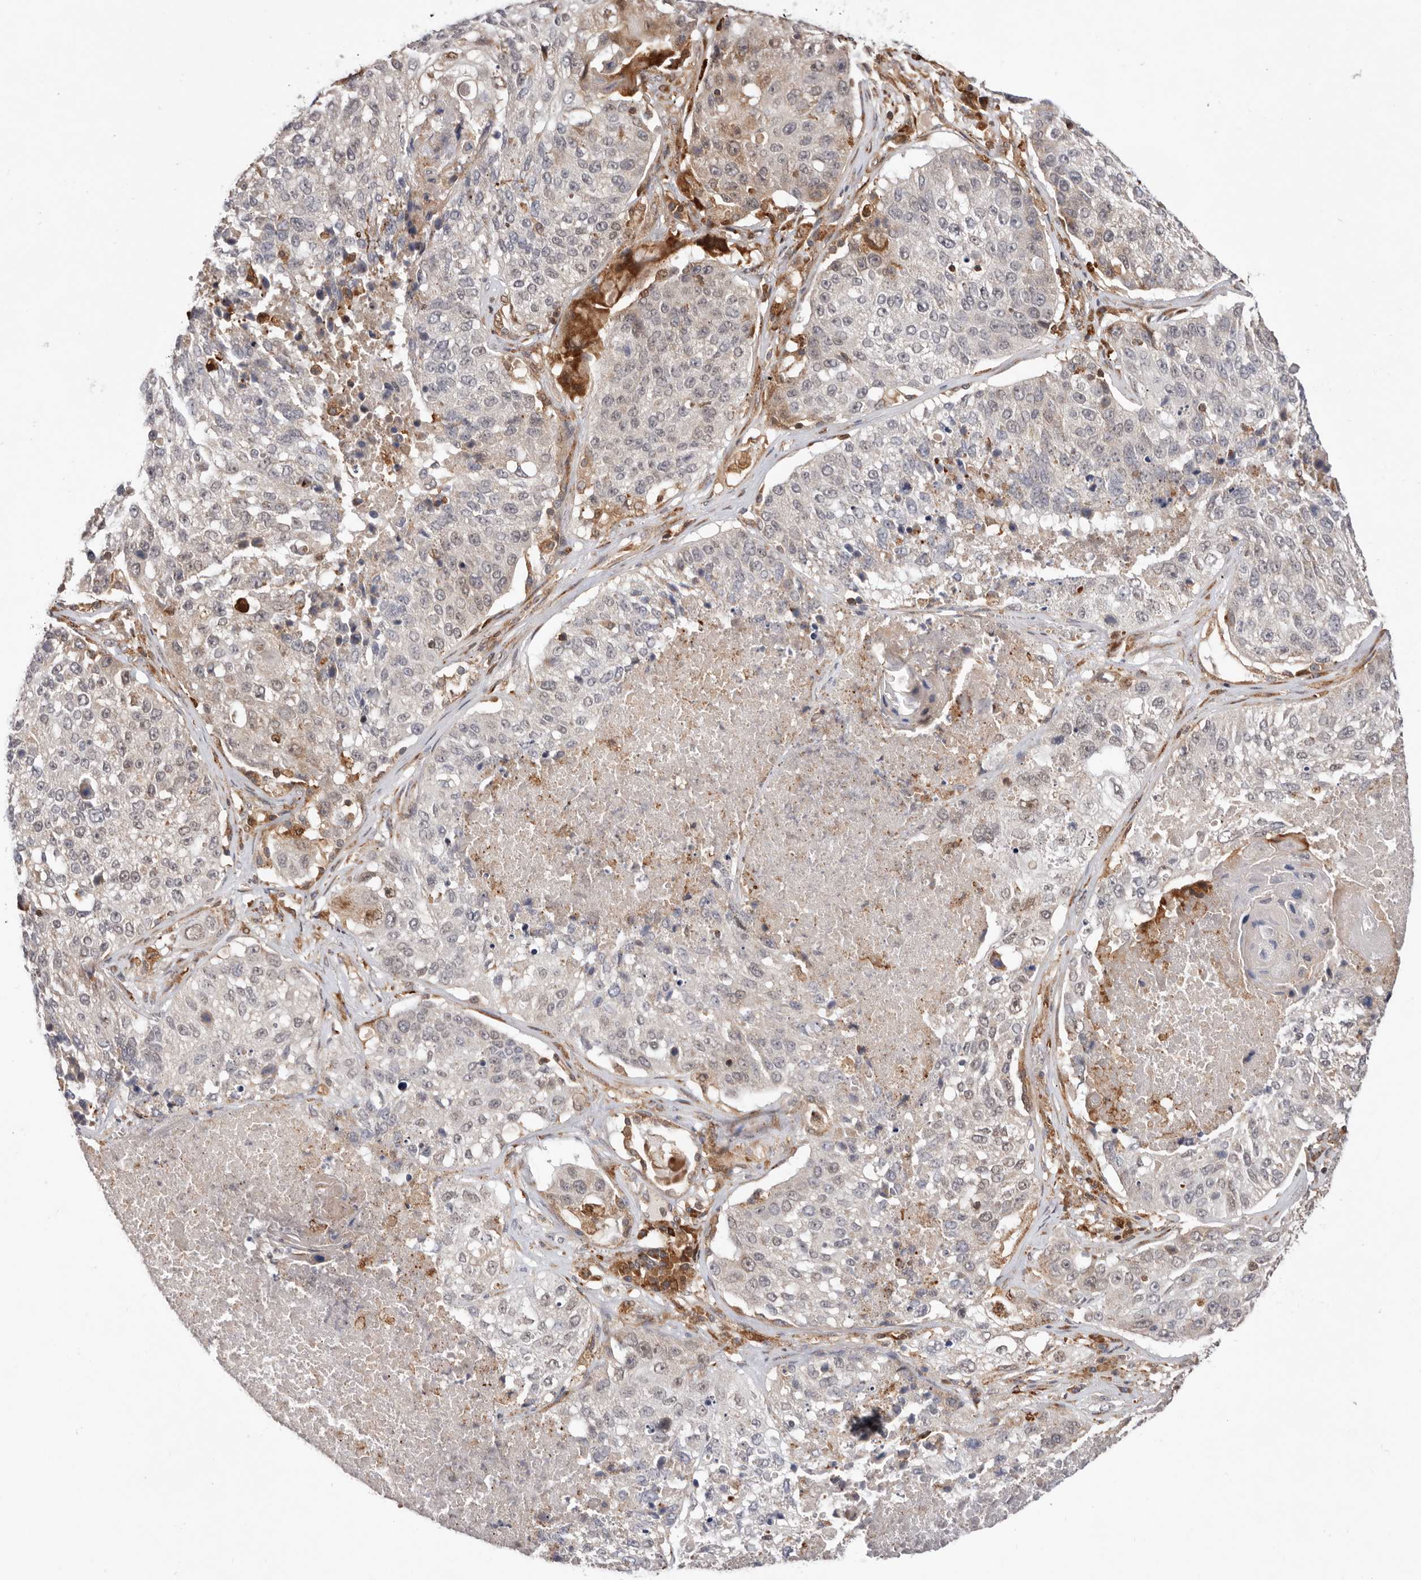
{"staining": {"intensity": "moderate", "quantity": "<25%", "location": "cytoplasmic/membranous"}, "tissue": "lung cancer", "cell_type": "Tumor cells", "image_type": "cancer", "snomed": [{"axis": "morphology", "description": "Squamous cell carcinoma, NOS"}, {"axis": "topography", "description": "Lung"}], "caption": "Protein staining displays moderate cytoplasmic/membranous positivity in about <25% of tumor cells in lung cancer (squamous cell carcinoma).", "gene": "RNF213", "patient": {"sex": "male", "age": 61}}